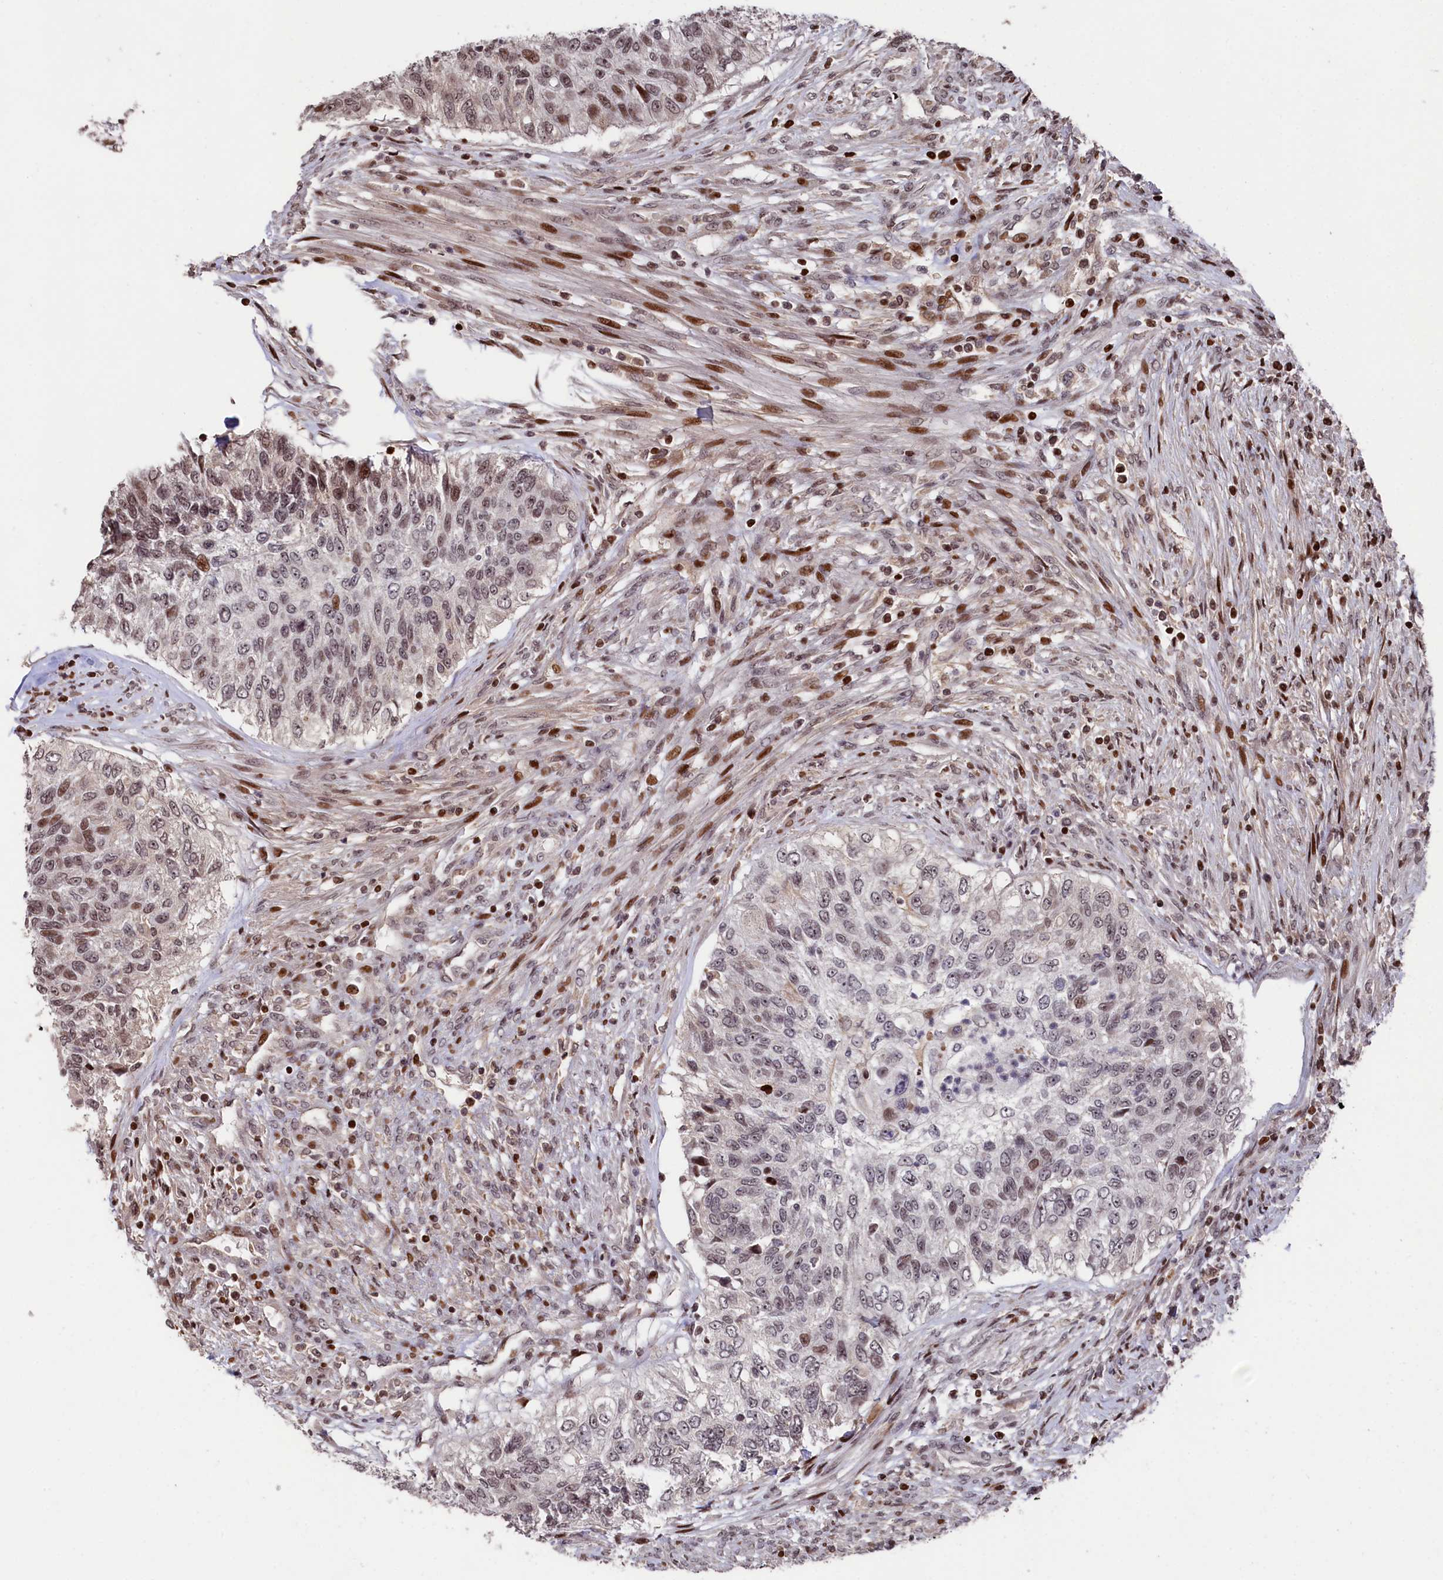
{"staining": {"intensity": "moderate", "quantity": "<25%", "location": "nuclear"}, "tissue": "urothelial cancer", "cell_type": "Tumor cells", "image_type": "cancer", "snomed": [{"axis": "morphology", "description": "Urothelial carcinoma, High grade"}, {"axis": "topography", "description": "Urinary bladder"}], "caption": "The micrograph exhibits a brown stain indicating the presence of a protein in the nuclear of tumor cells in high-grade urothelial carcinoma.", "gene": "MCF2L2", "patient": {"sex": "female", "age": 60}}